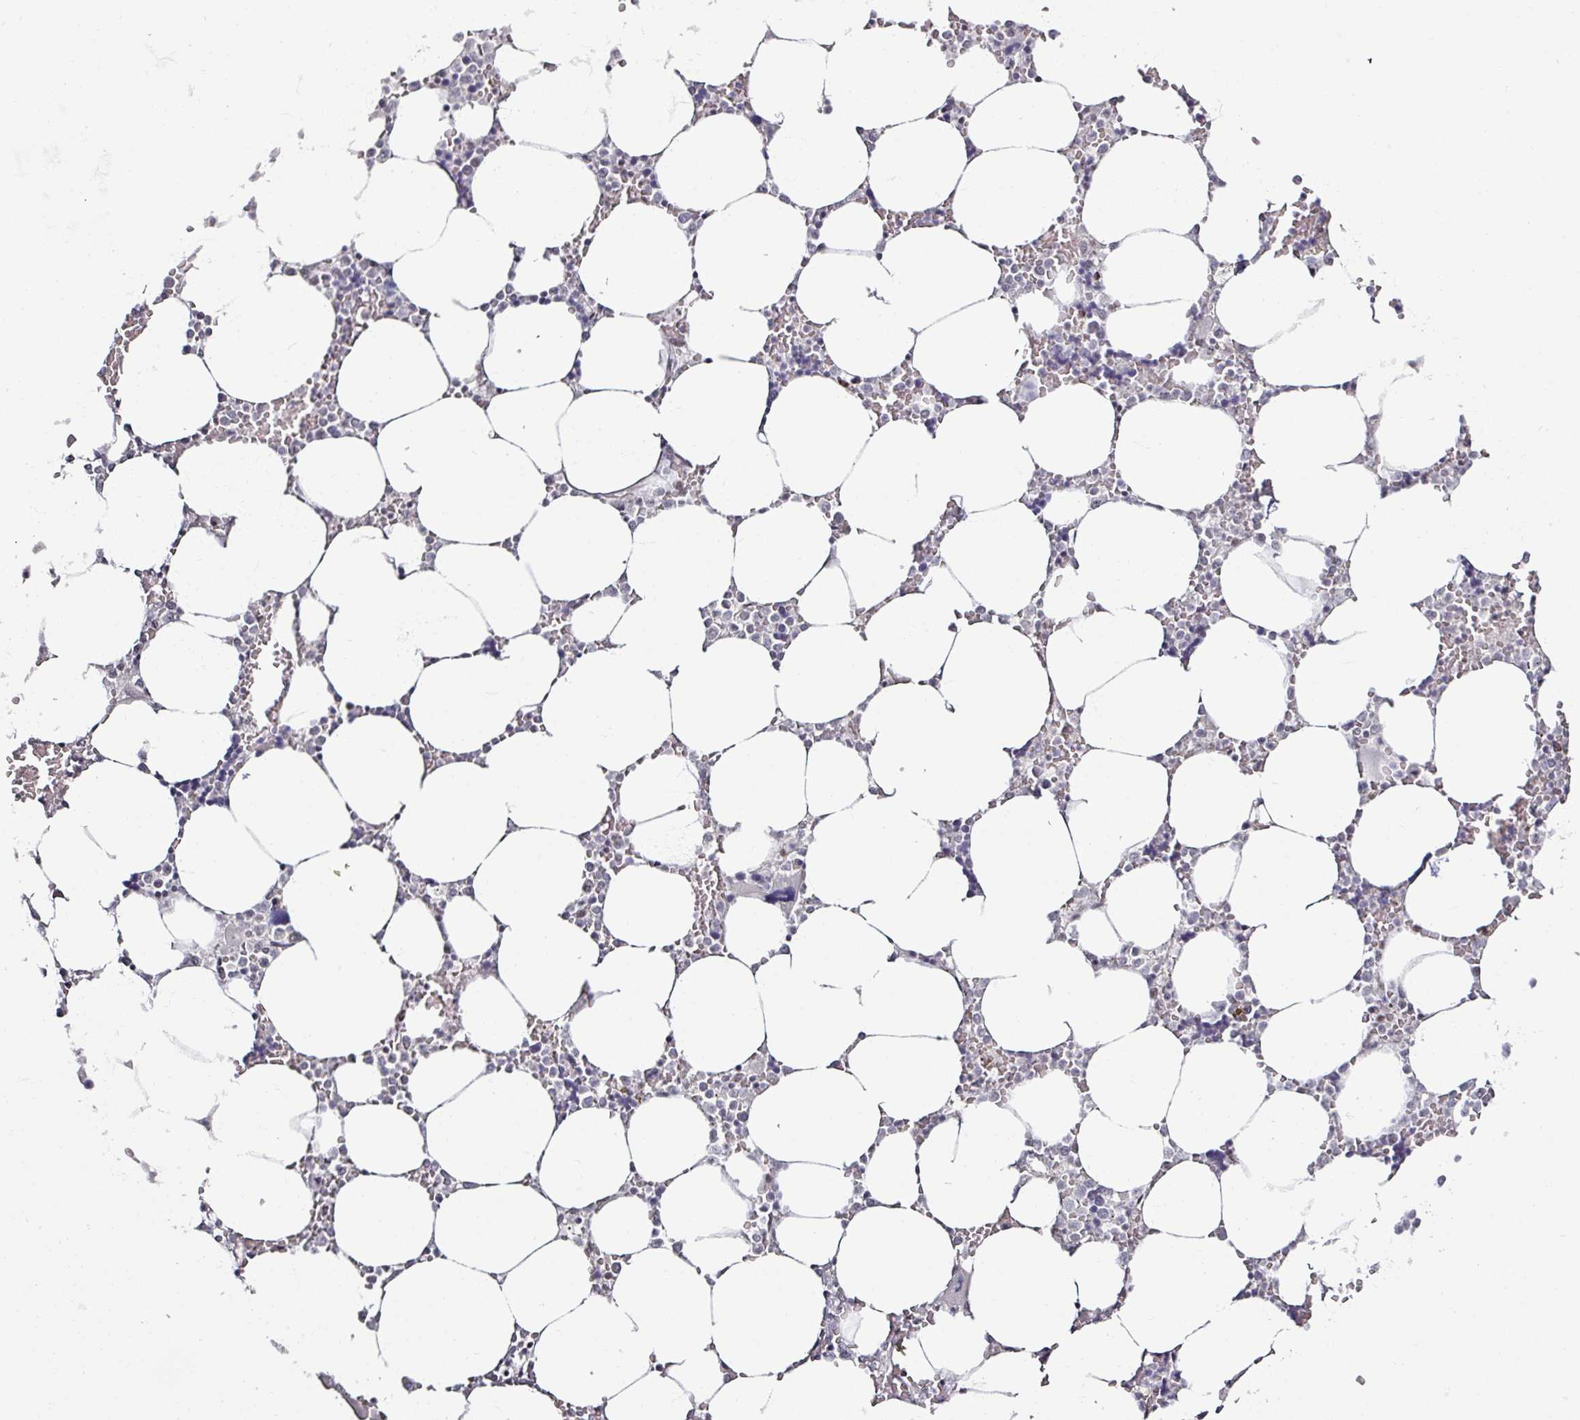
{"staining": {"intensity": "strong", "quantity": "<25%", "location": "nuclear"}, "tissue": "bone marrow", "cell_type": "Hematopoietic cells", "image_type": "normal", "snomed": [{"axis": "morphology", "description": "Normal tissue, NOS"}, {"axis": "topography", "description": "Bone marrow"}], "caption": "Protein staining reveals strong nuclear staining in about <25% of hematopoietic cells in benign bone marrow. (DAB = brown stain, brightfield microscopy at high magnification).", "gene": "ADAR", "patient": {"sex": "male", "age": 64}}